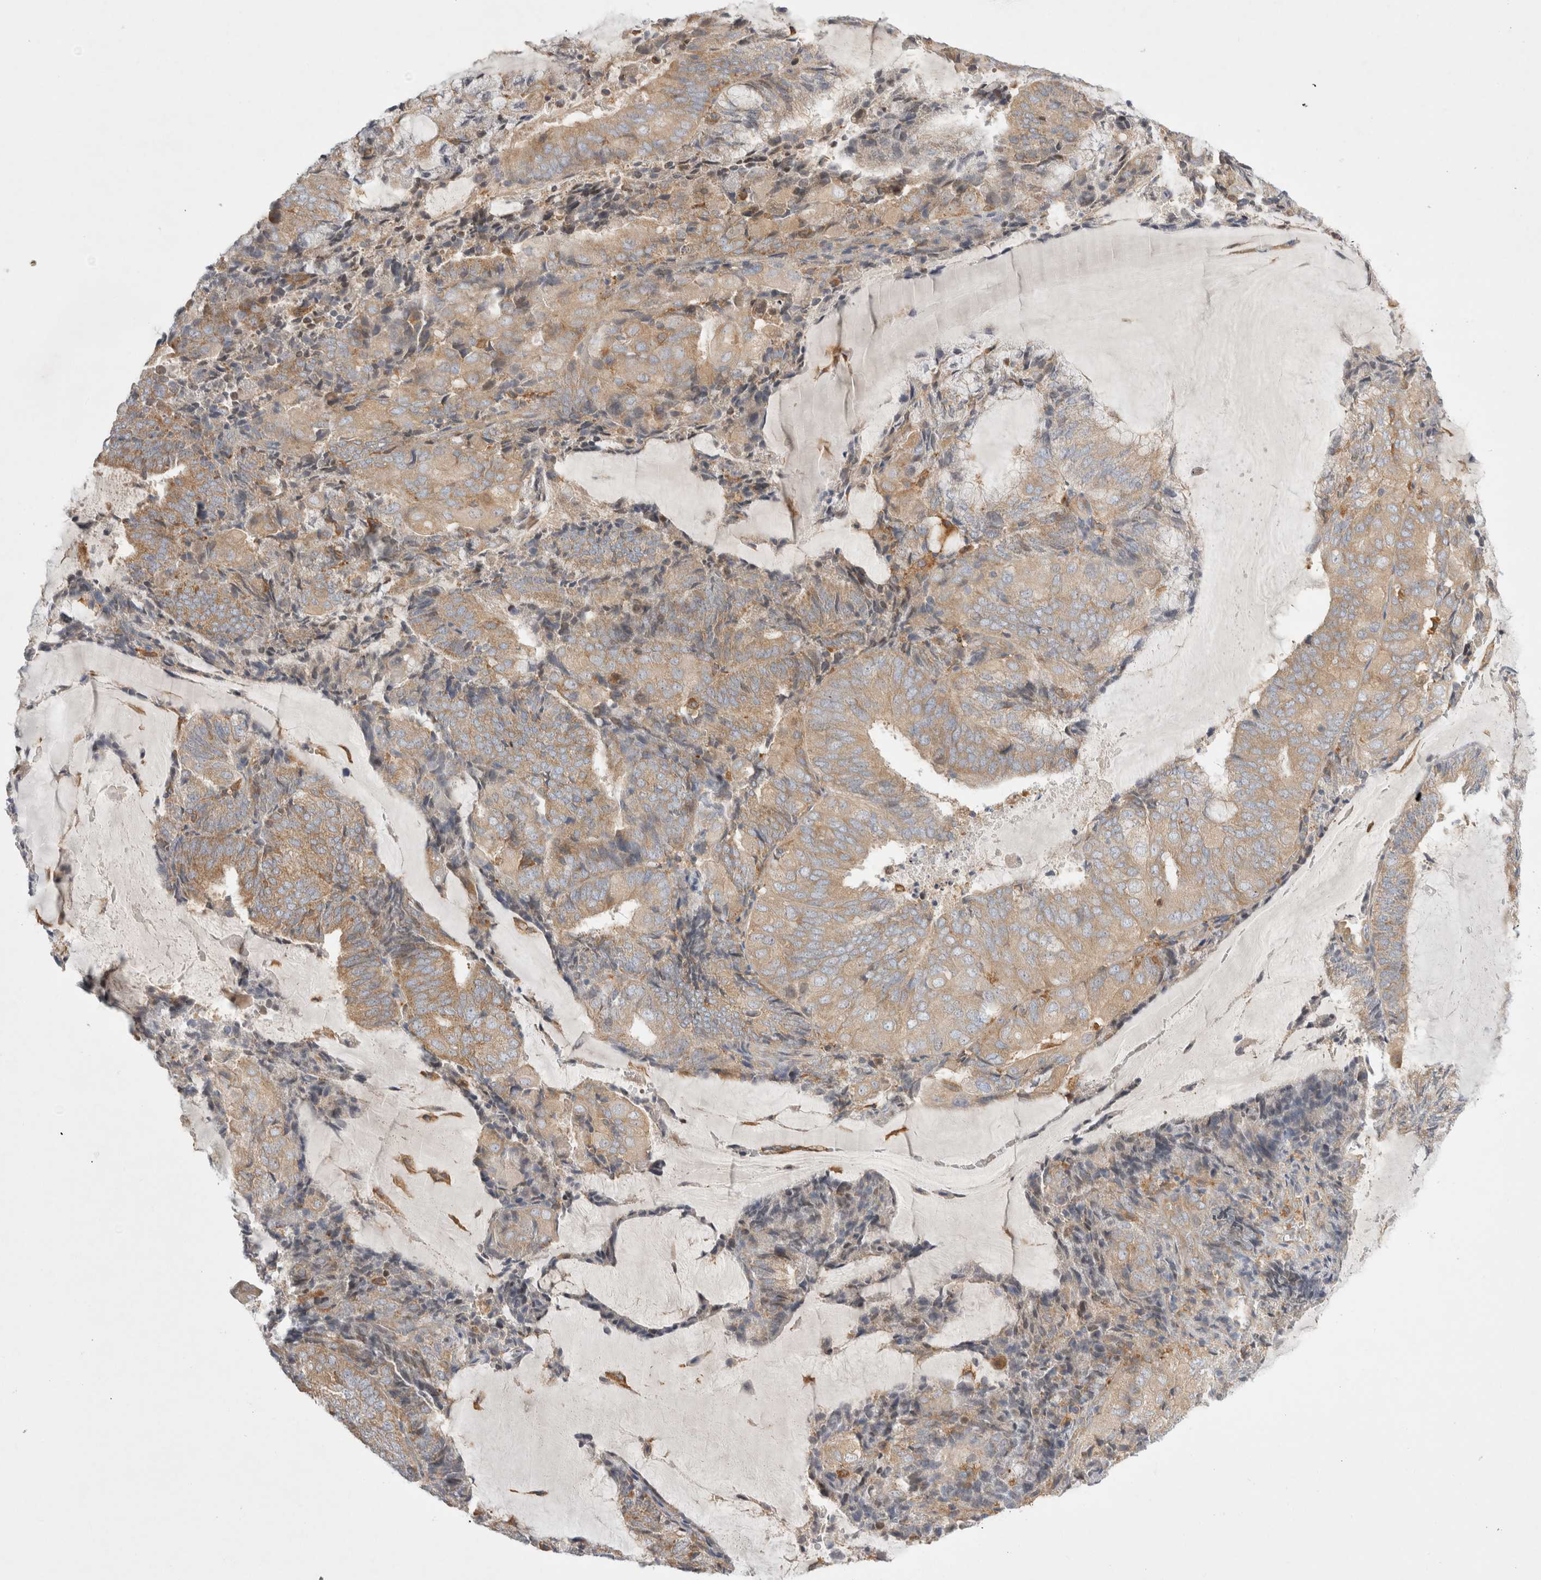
{"staining": {"intensity": "moderate", "quantity": ">75%", "location": "cytoplasmic/membranous"}, "tissue": "endometrial cancer", "cell_type": "Tumor cells", "image_type": "cancer", "snomed": [{"axis": "morphology", "description": "Adenocarcinoma, NOS"}, {"axis": "topography", "description": "Endometrium"}], "caption": "Endometrial adenocarcinoma tissue shows moderate cytoplasmic/membranous staining in approximately >75% of tumor cells, visualized by immunohistochemistry. The protein of interest is shown in brown color, while the nuclei are stained blue.", "gene": "CDCA7L", "patient": {"sex": "female", "age": 81}}